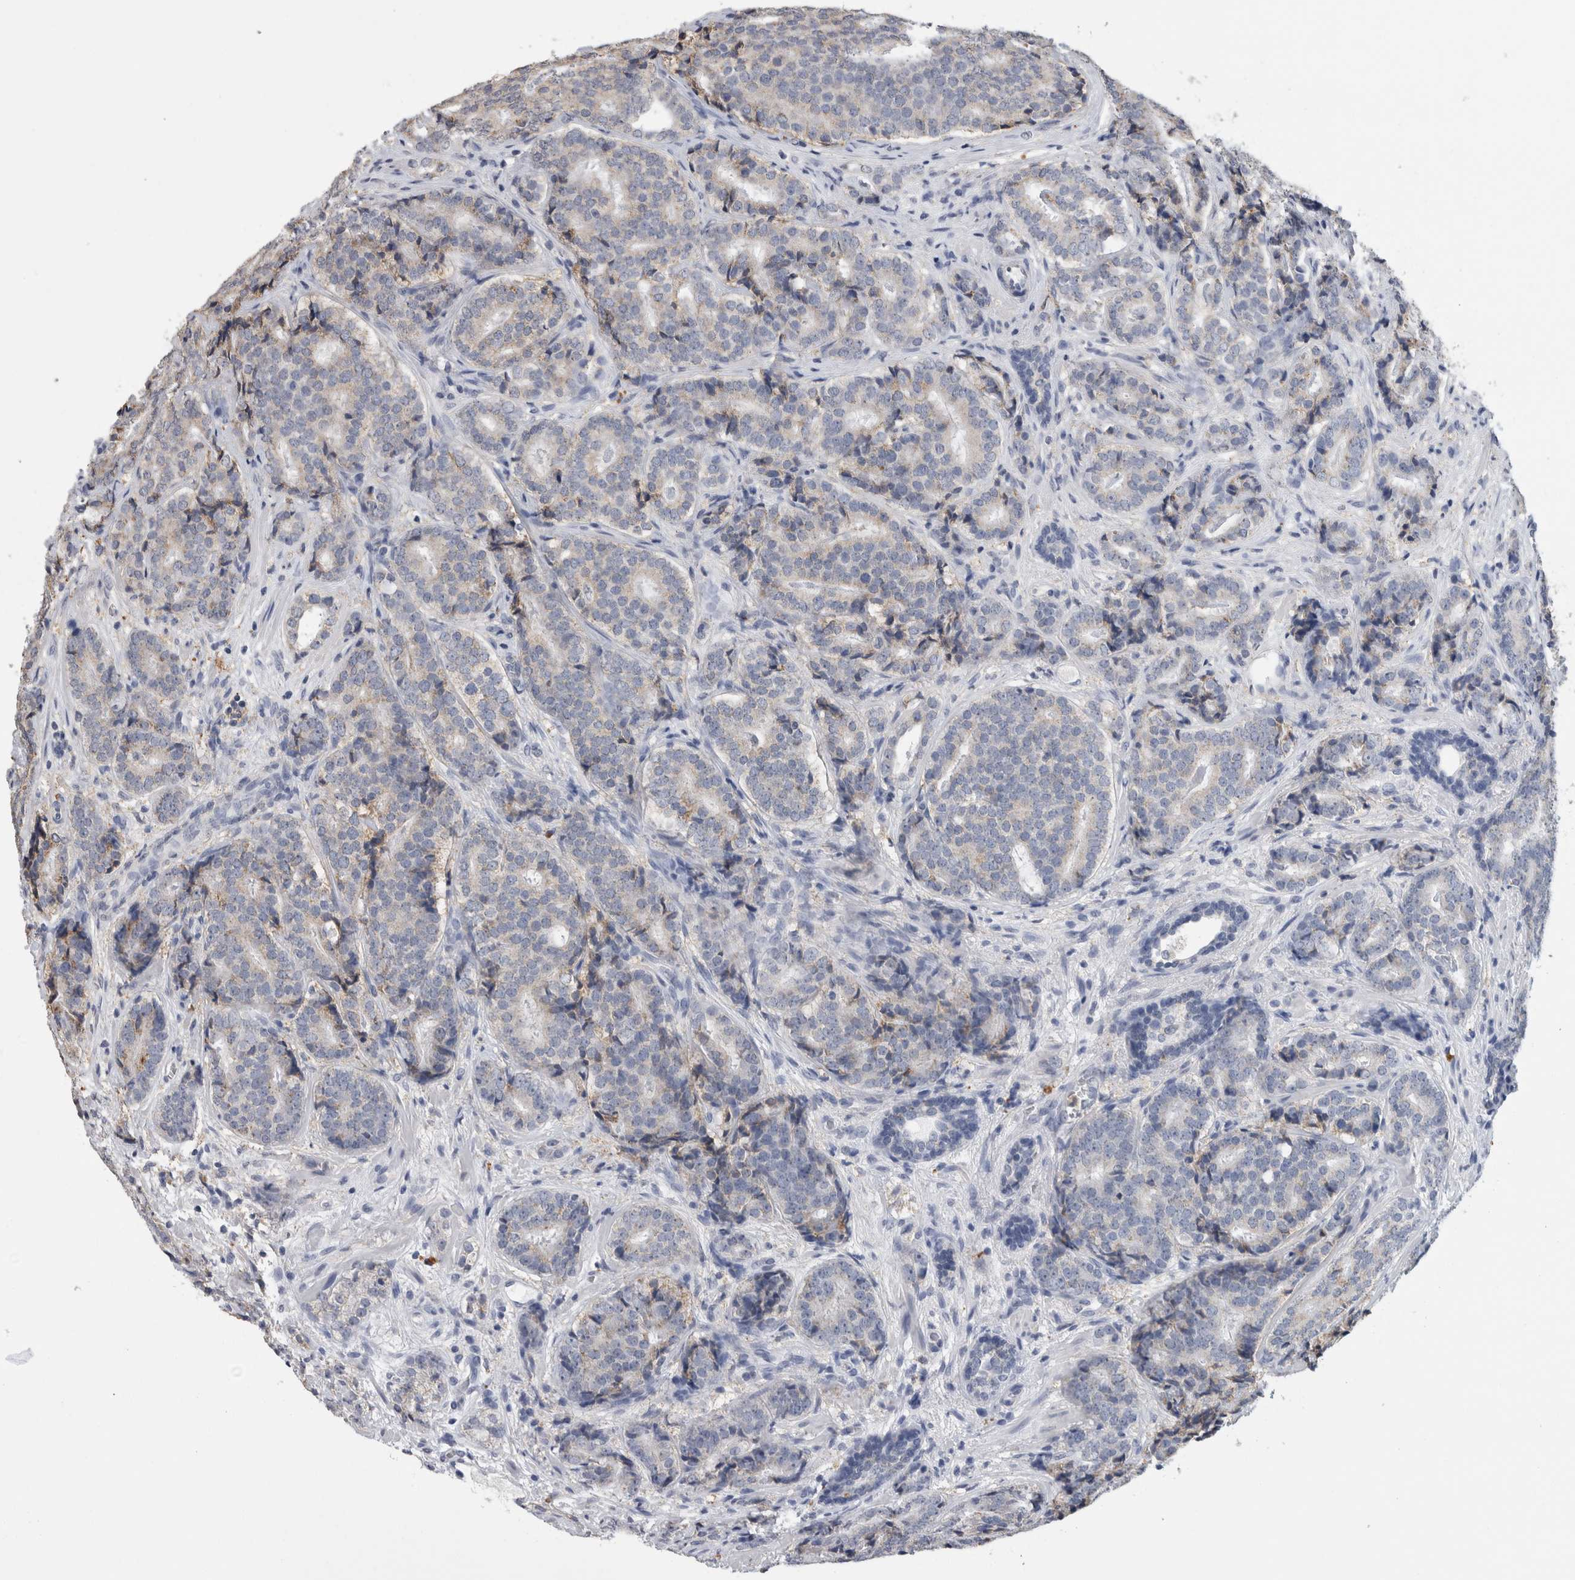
{"staining": {"intensity": "weak", "quantity": "<25%", "location": "cytoplasmic/membranous"}, "tissue": "prostate cancer", "cell_type": "Tumor cells", "image_type": "cancer", "snomed": [{"axis": "morphology", "description": "Adenocarcinoma, High grade"}, {"axis": "topography", "description": "Prostate"}], "caption": "Protein analysis of prostate cancer (high-grade adenocarcinoma) reveals no significant expression in tumor cells. (DAB IHC with hematoxylin counter stain).", "gene": "CNTFR", "patient": {"sex": "male", "age": 56}}